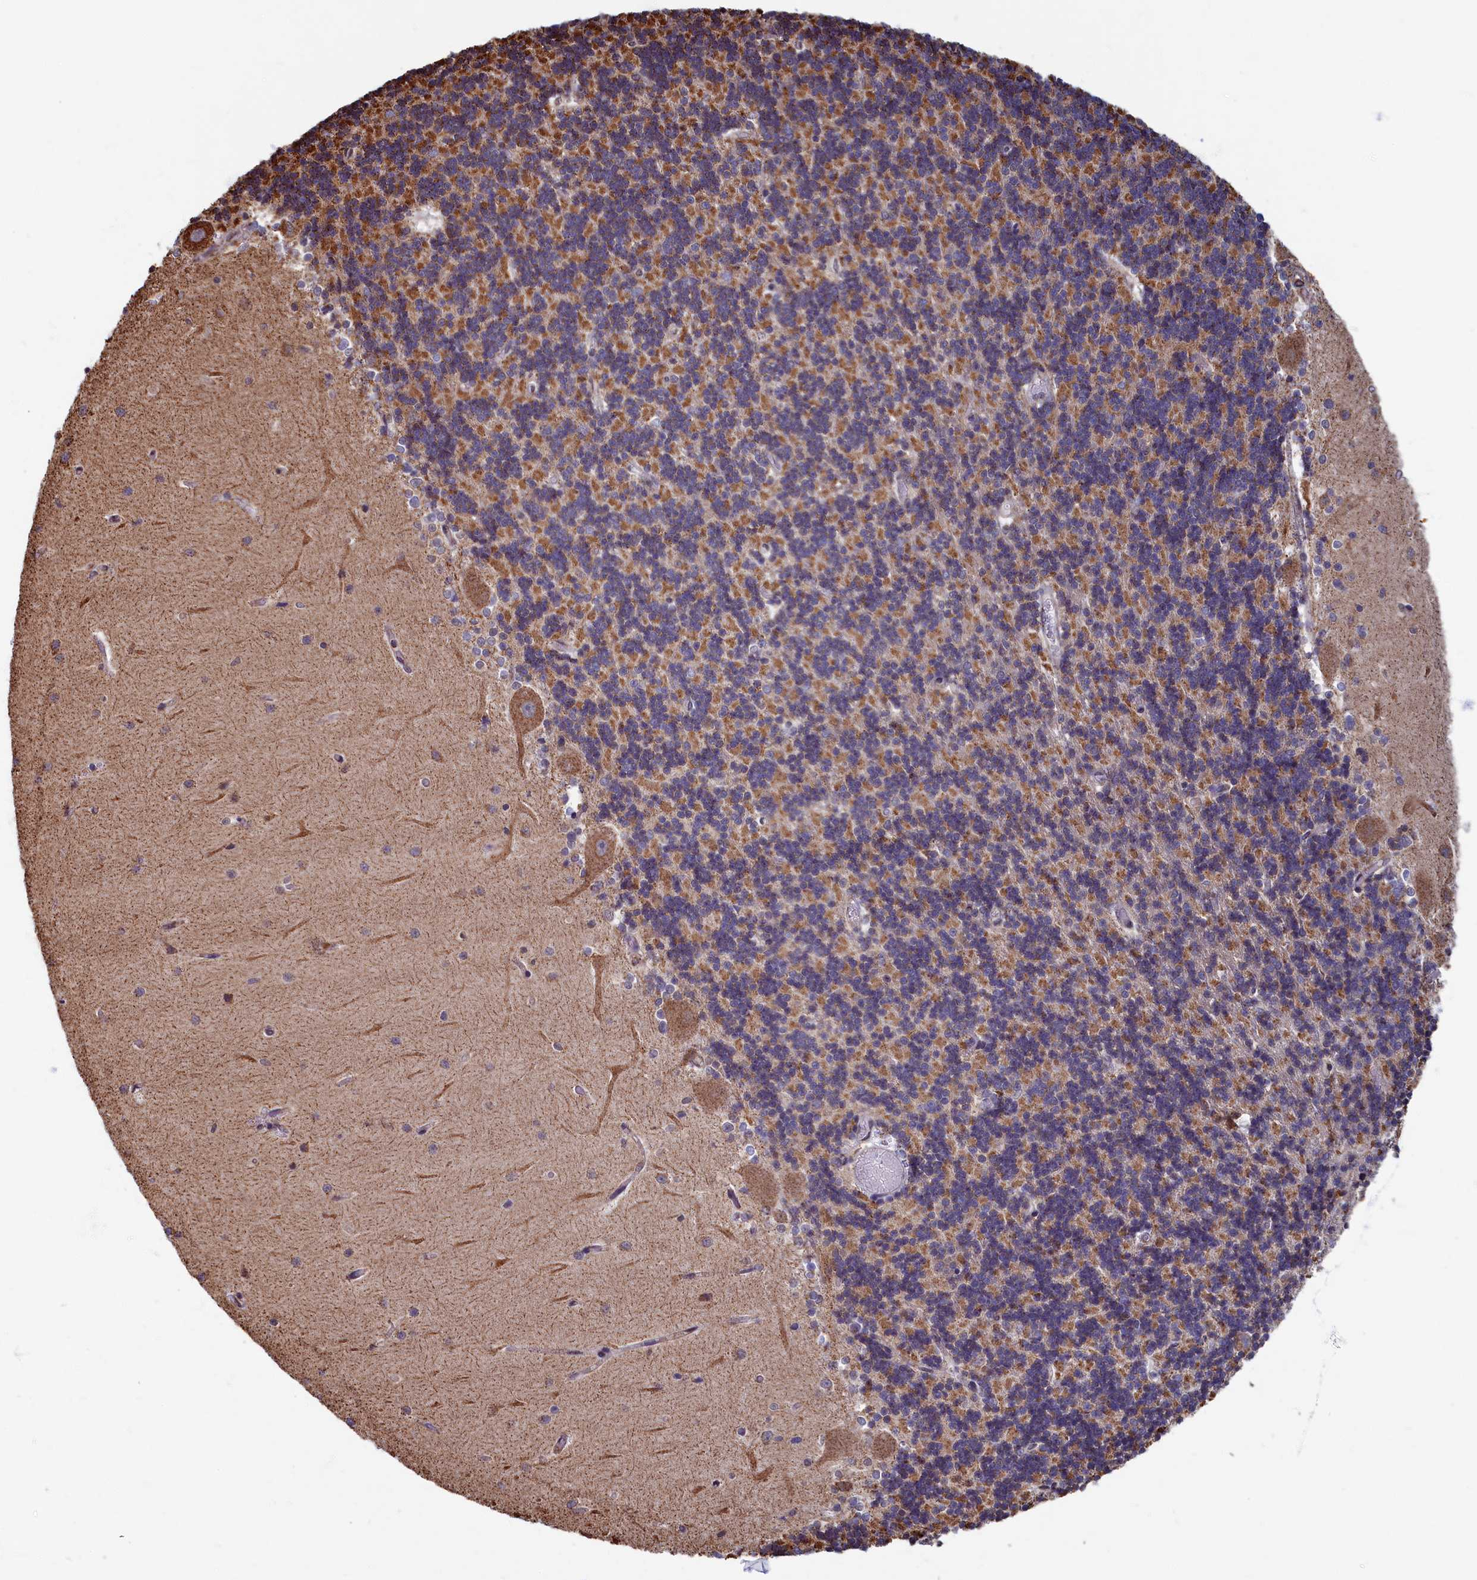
{"staining": {"intensity": "moderate", "quantity": "25%-75%", "location": "cytoplasmic/membranous"}, "tissue": "cerebellum", "cell_type": "Cells in granular layer", "image_type": "normal", "snomed": [{"axis": "morphology", "description": "Normal tissue, NOS"}, {"axis": "topography", "description": "Cerebellum"}], "caption": "Immunohistochemical staining of benign human cerebellum reveals medium levels of moderate cytoplasmic/membranous positivity in about 25%-75% of cells in granular layer.", "gene": "SPR", "patient": {"sex": "male", "age": 37}}